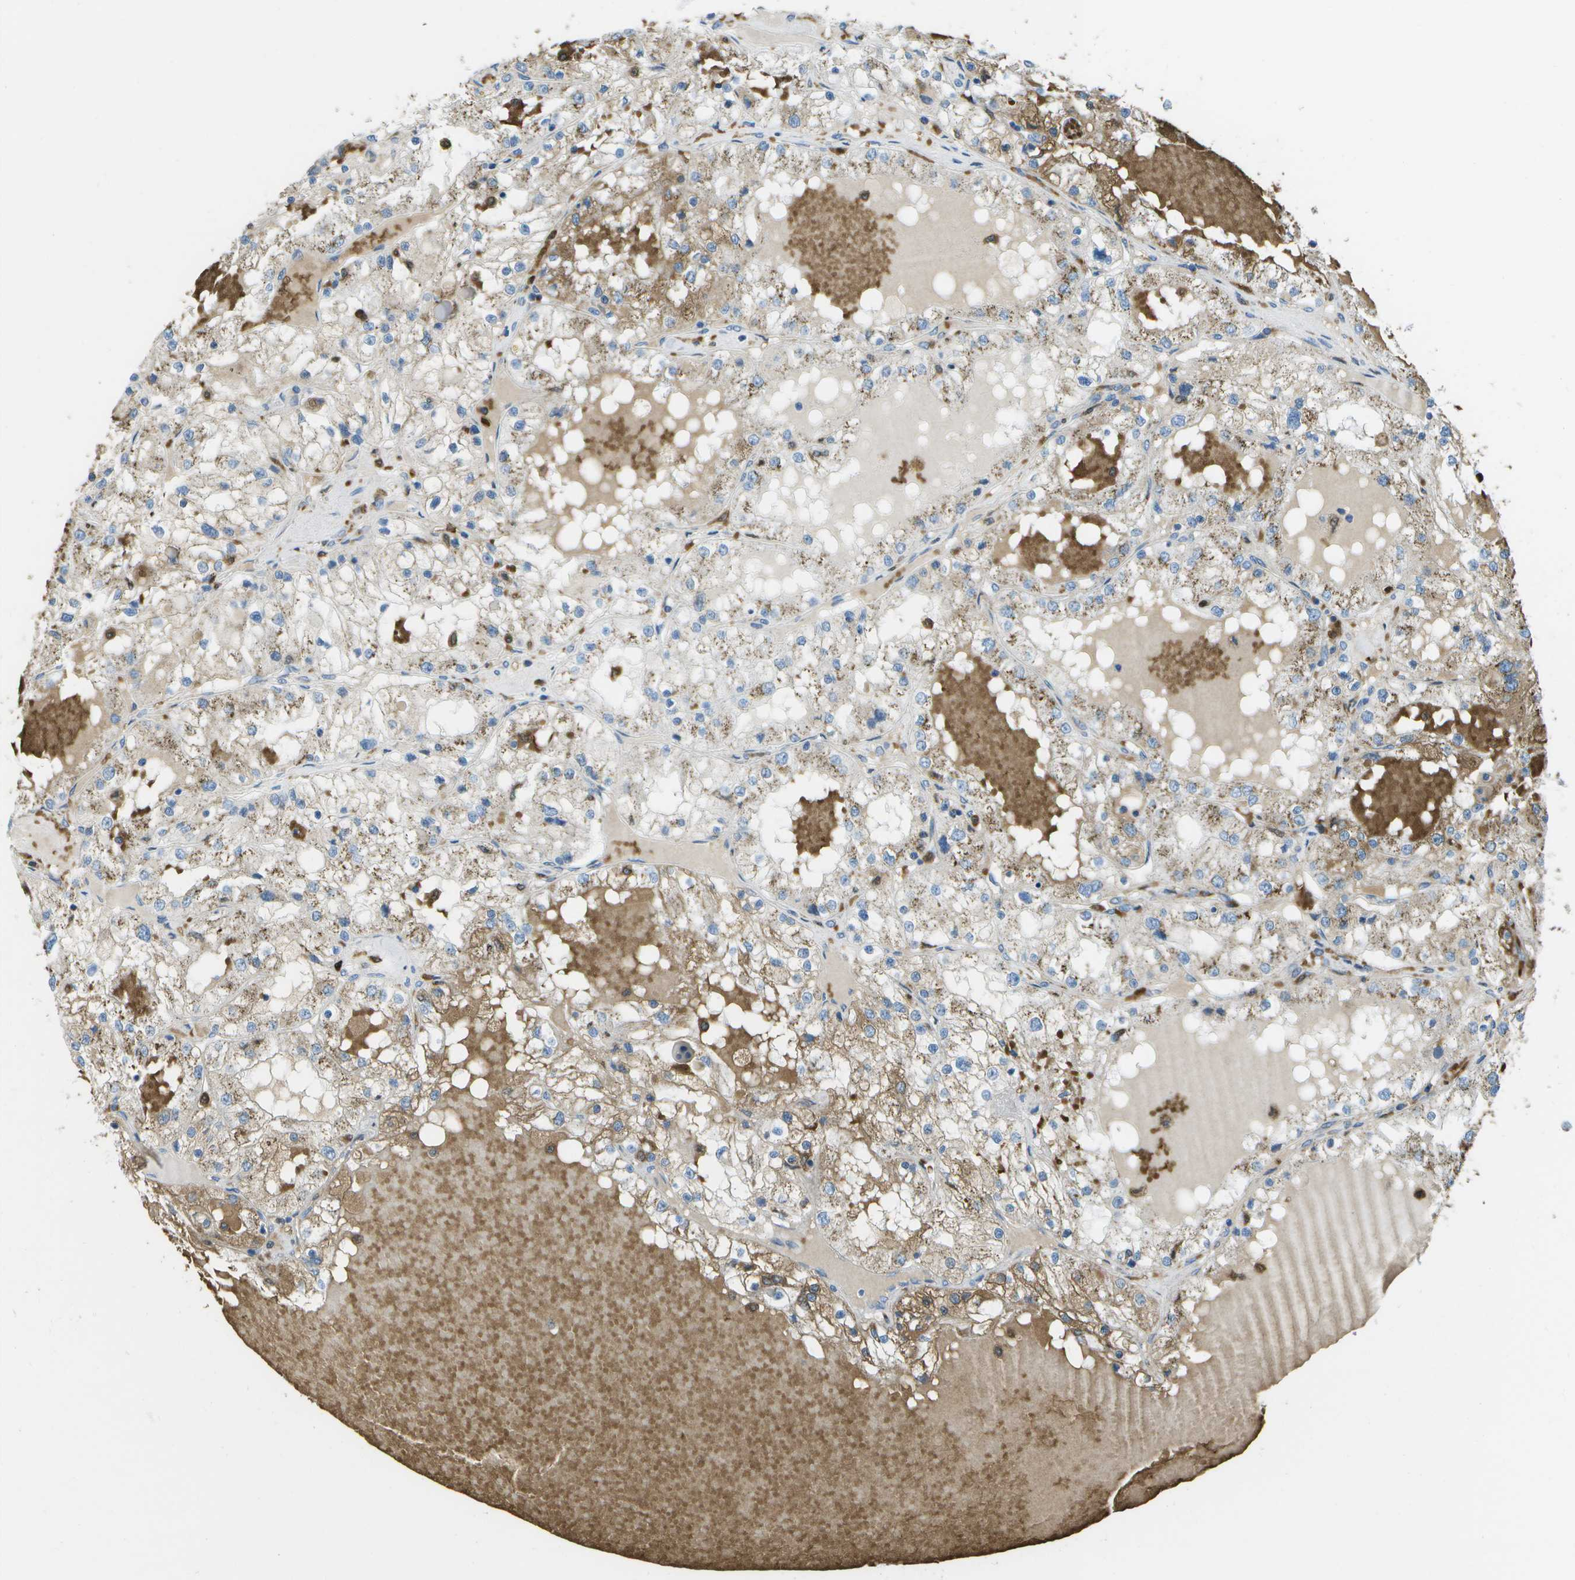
{"staining": {"intensity": "weak", "quantity": "25%-75%", "location": "cytoplasmic/membranous"}, "tissue": "renal cancer", "cell_type": "Tumor cells", "image_type": "cancer", "snomed": [{"axis": "morphology", "description": "Adenocarcinoma, NOS"}, {"axis": "topography", "description": "Kidney"}], "caption": "Immunohistochemical staining of adenocarcinoma (renal) demonstrates low levels of weak cytoplasmic/membranous protein staining in about 25%-75% of tumor cells. (DAB = brown stain, brightfield microscopy at high magnification).", "gene": "CACHD1", "patient": {"sex": "male", "age": 68}}